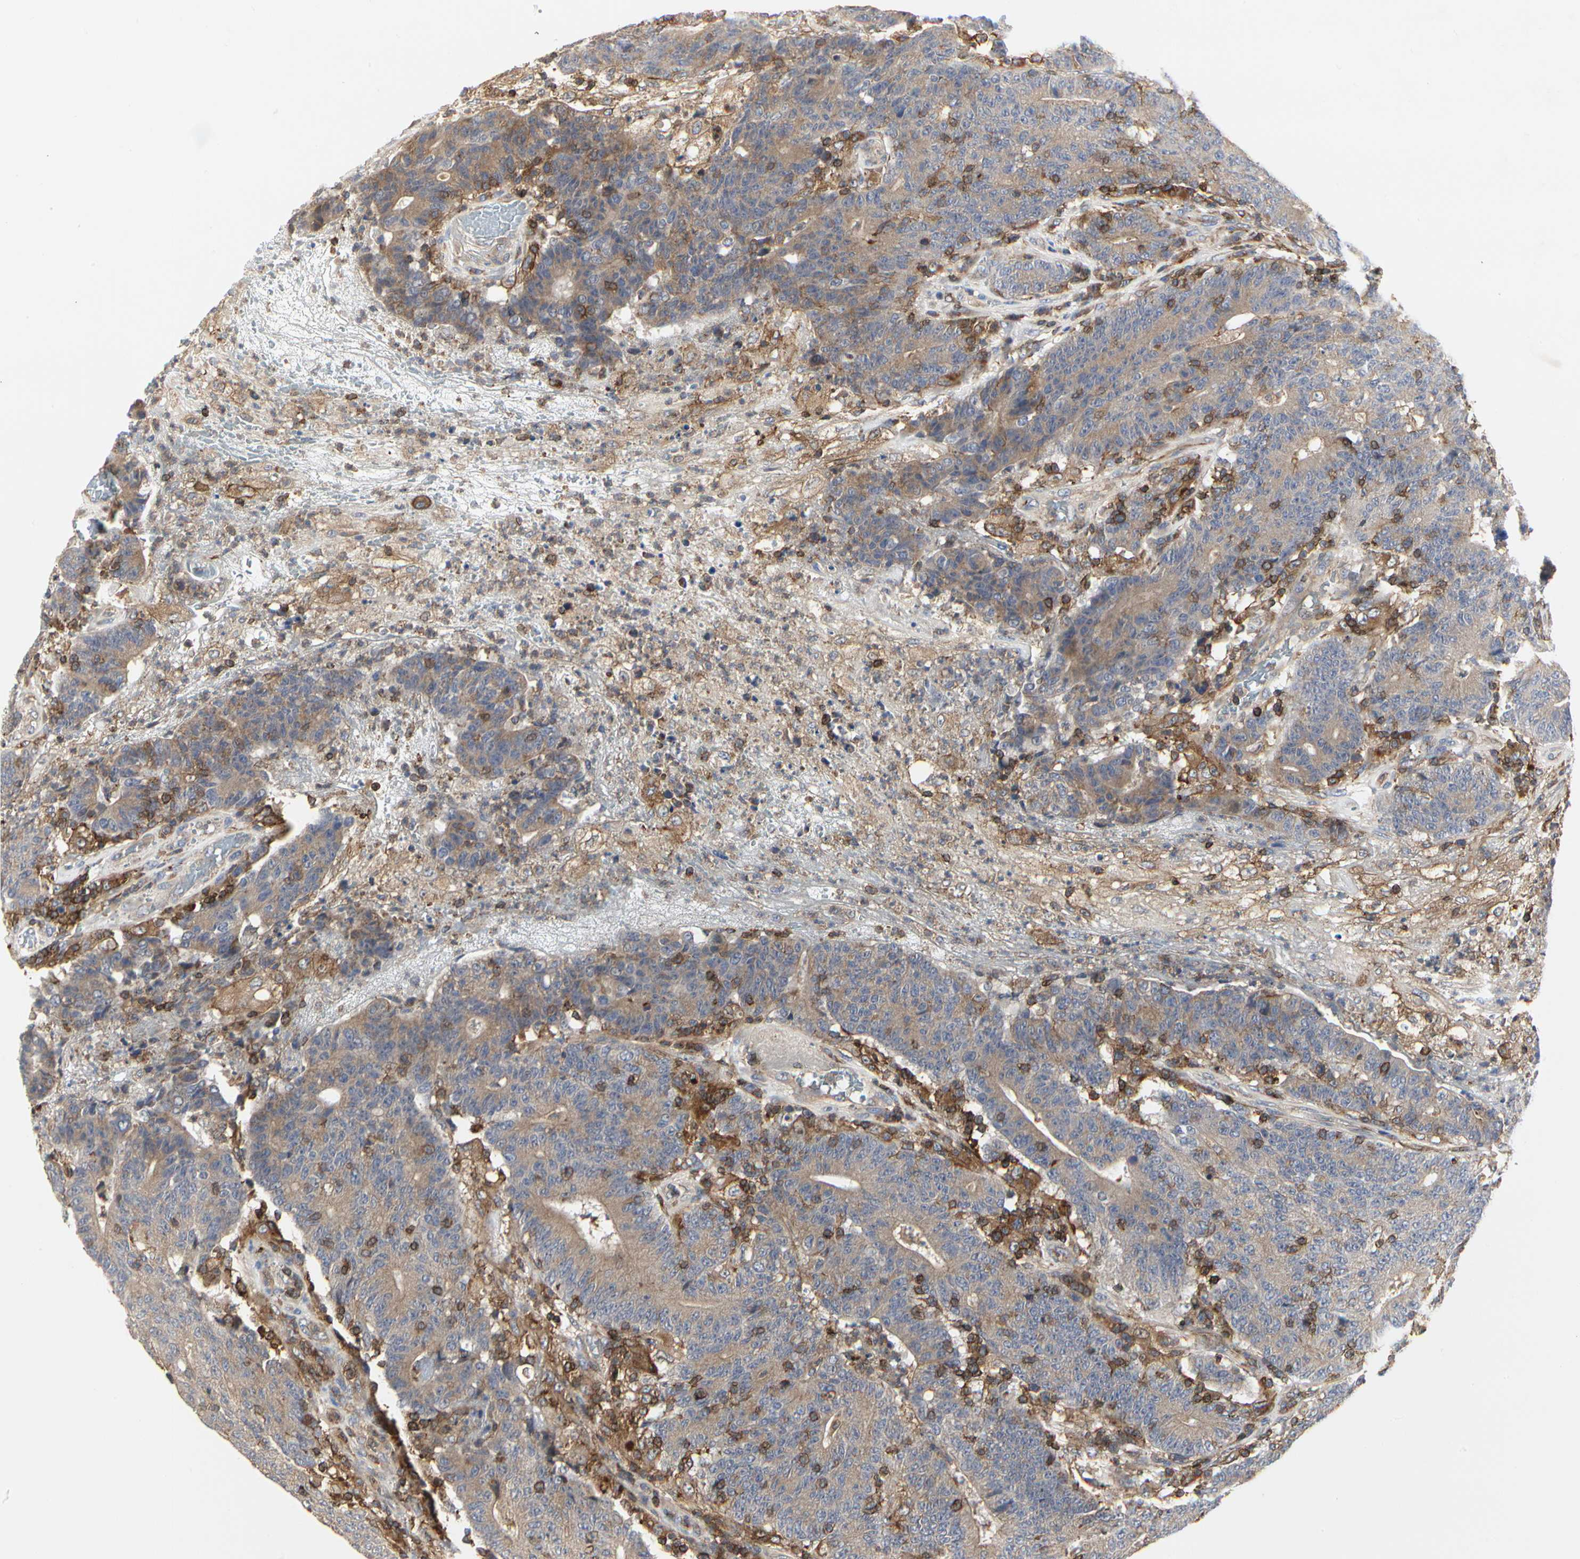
{"staining": {"intensity": "moderate", "quantity": ">75%", "location": "cytoplasmic/membranous"}, "tissue": "colorectal cancer", "cell_type": "Tumor cells", "image_type": "cancer", "snomed": [{"axis": "morphology", "description": "Normal tissue, NOS"}, {"axis": "morphology", "description": "Adenocarcinoma, NOS"}, {"axis": "topography", "description": "Colon"}], "caption": "Colorectal cancer (adenocarcinoma) stained for a protein (brown) demonstrates moderate cytoplasmic/membranous positive expression in about >75% of tumor cells.", "gene": "NAPG", "patient": {"sex": "female", "age": 75}}